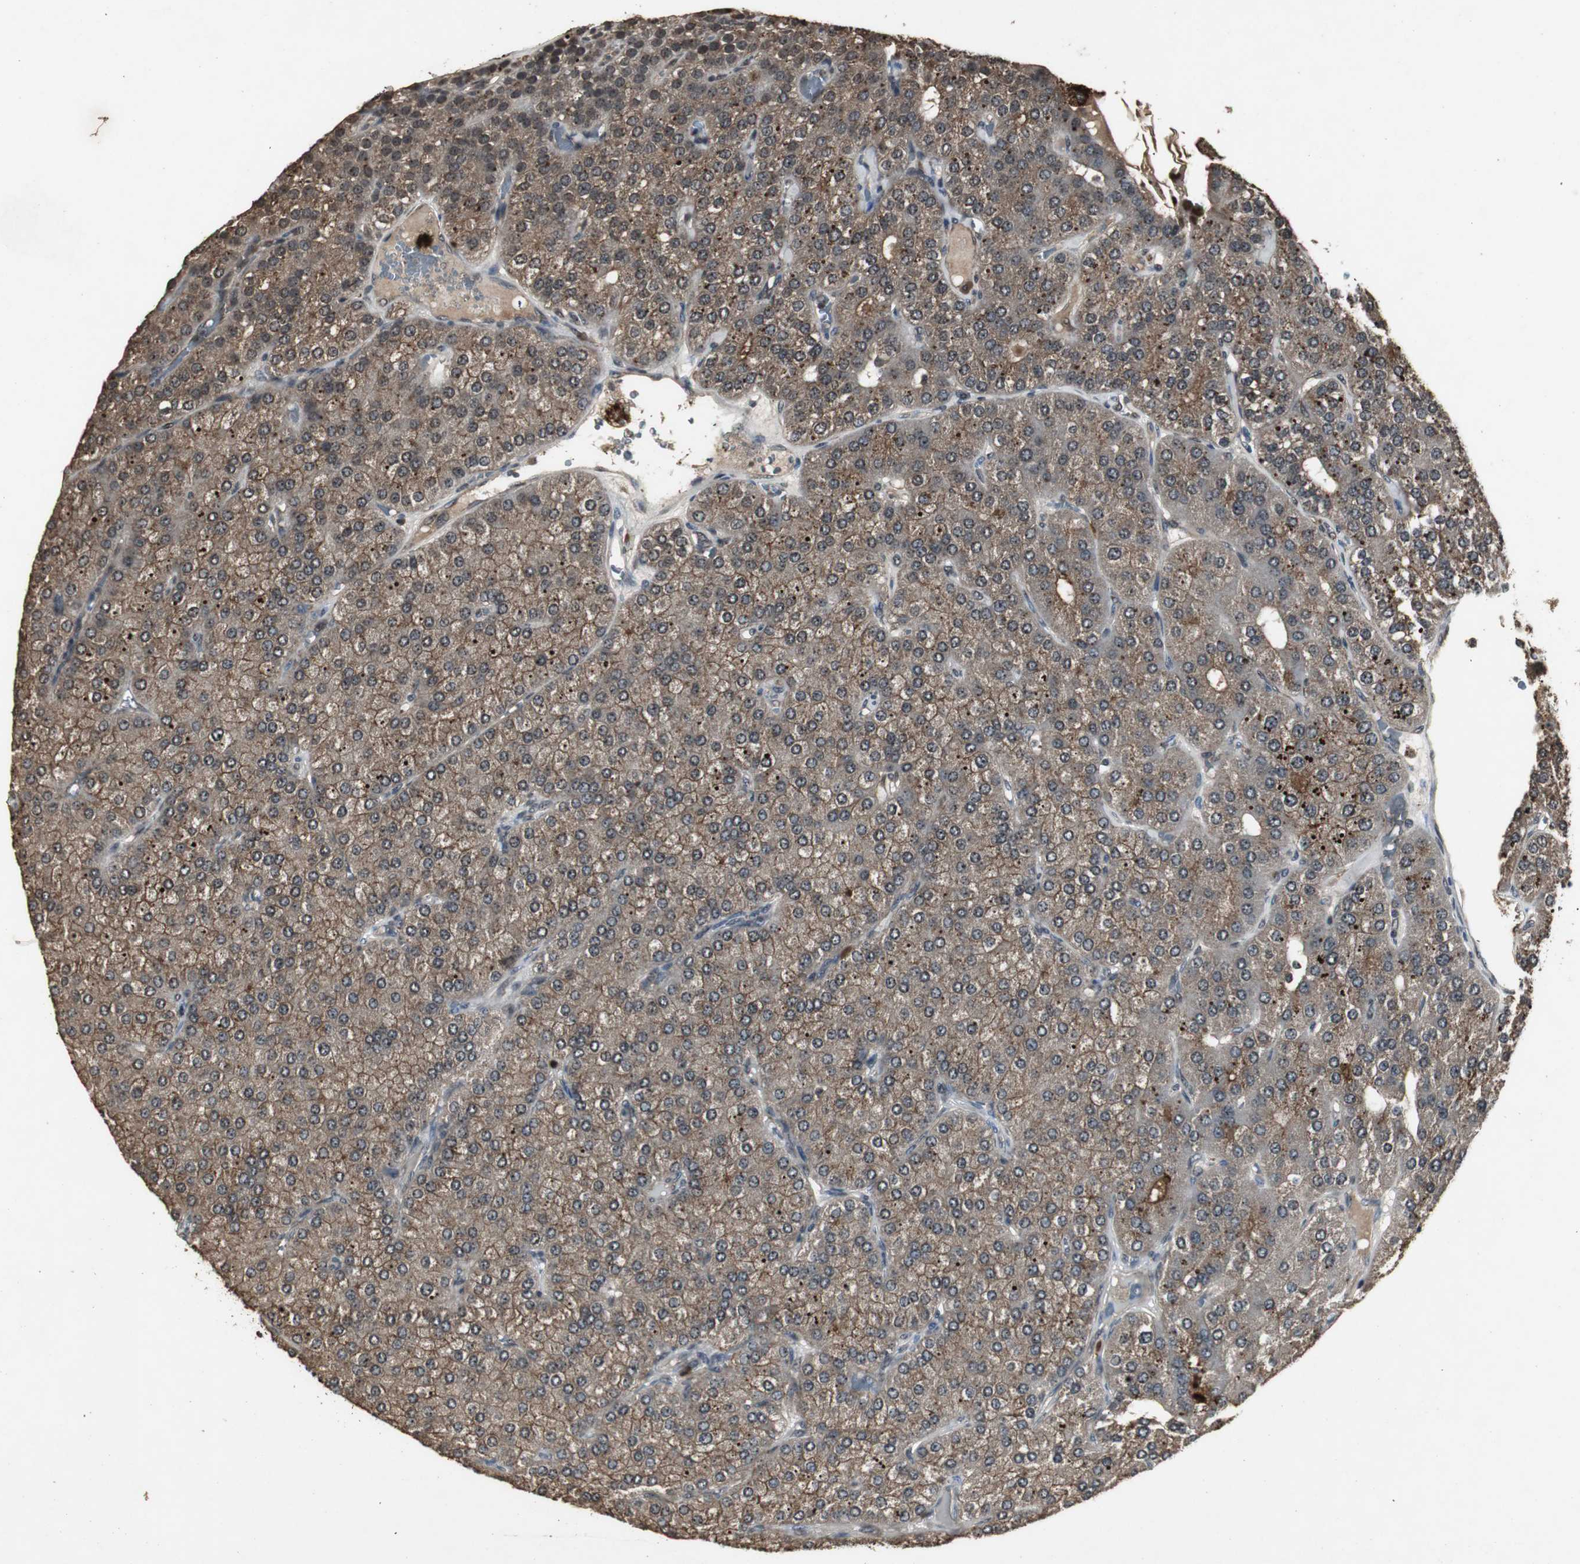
{"staining": {"intensity": "moderate", "quantity": ">75%", "location": "cytoplasmic/membranous"}, "tissue": "parathyroid gland", "cell_type": "Glandular cells", "image_type": "normal", "snomed": [{"axis": "morphology", "description": "Normal tissue, NOS"}, {"axis": "morphology", "description": "Adenoma, NOS"}, {"axis": "topography", "description": "Parathyroid gland"}], "caption": "The histopathology image reveals a brown stain indicating the presence of a protein in the cytoplasmic/membranous of glandular cells in parathyroid gland. The staining was performed using DAB to visualize the protein expression in brown, while the nuclei were stained in blue with hematoxylin (Magnification: 20x).", "gene": "EMX1", "patient": {"sex": "female", "age": 86}}